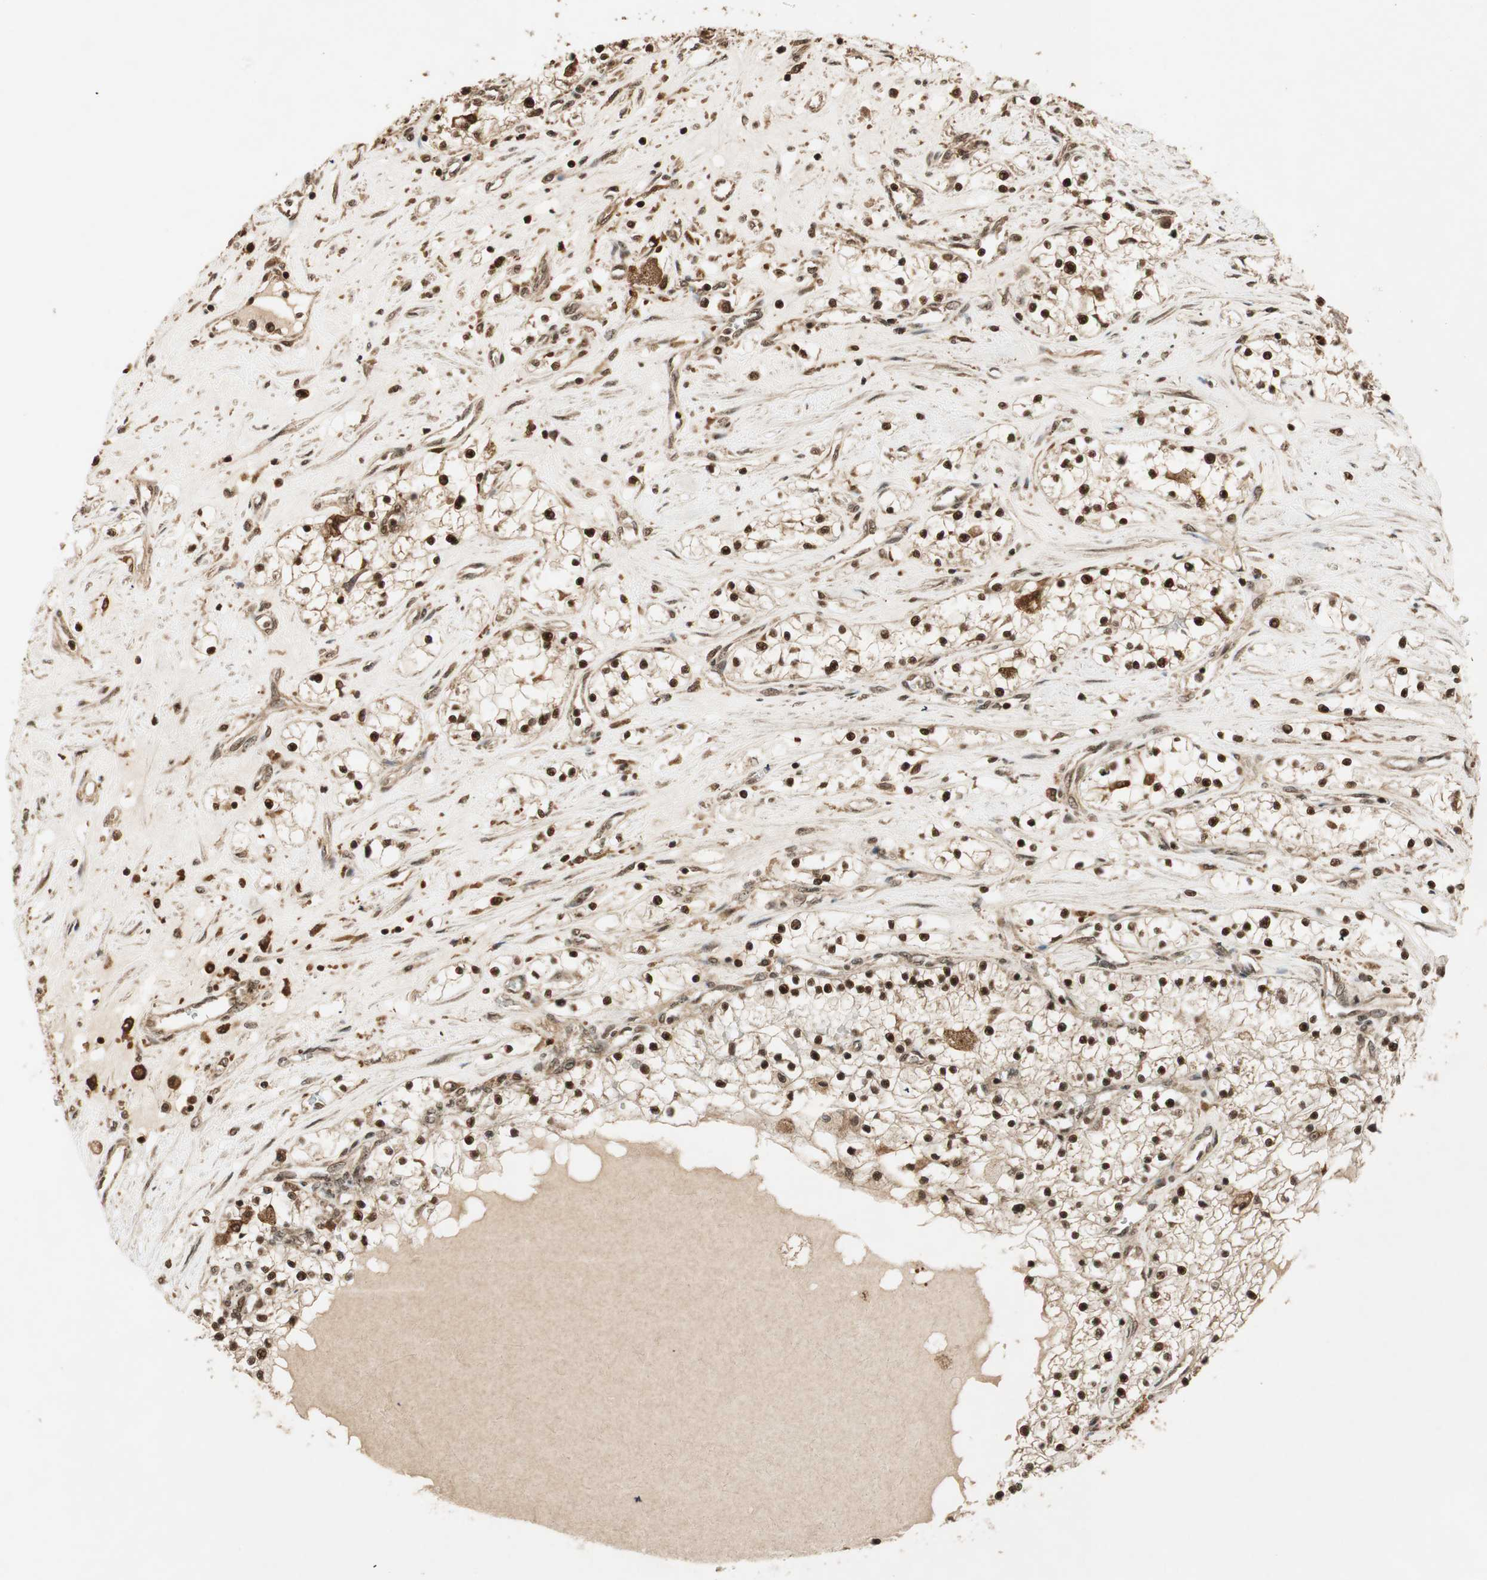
{"staining": {"intensity": "strong", "quantity": ">75%", "location": "cytoplasmic/membranous,nuclear"}, "tissue": "renal cancer", "cell_type": "Tumor cells", "image_type": "cancer", "snomed": [{"axis": "morphology", "description": "Adenocarcinoma, NOS"}, {"axis": "topography", "description": "Kidney"}], "caption": "The image reveals immunohistochemical staining of renal cancer. There is strong cytoplasmic/membranous and nuclear staining is appreciated in approximately >75% of tumor cells.", "gene": "RPA3", "patient": {"sex": "male", "age": 68}}